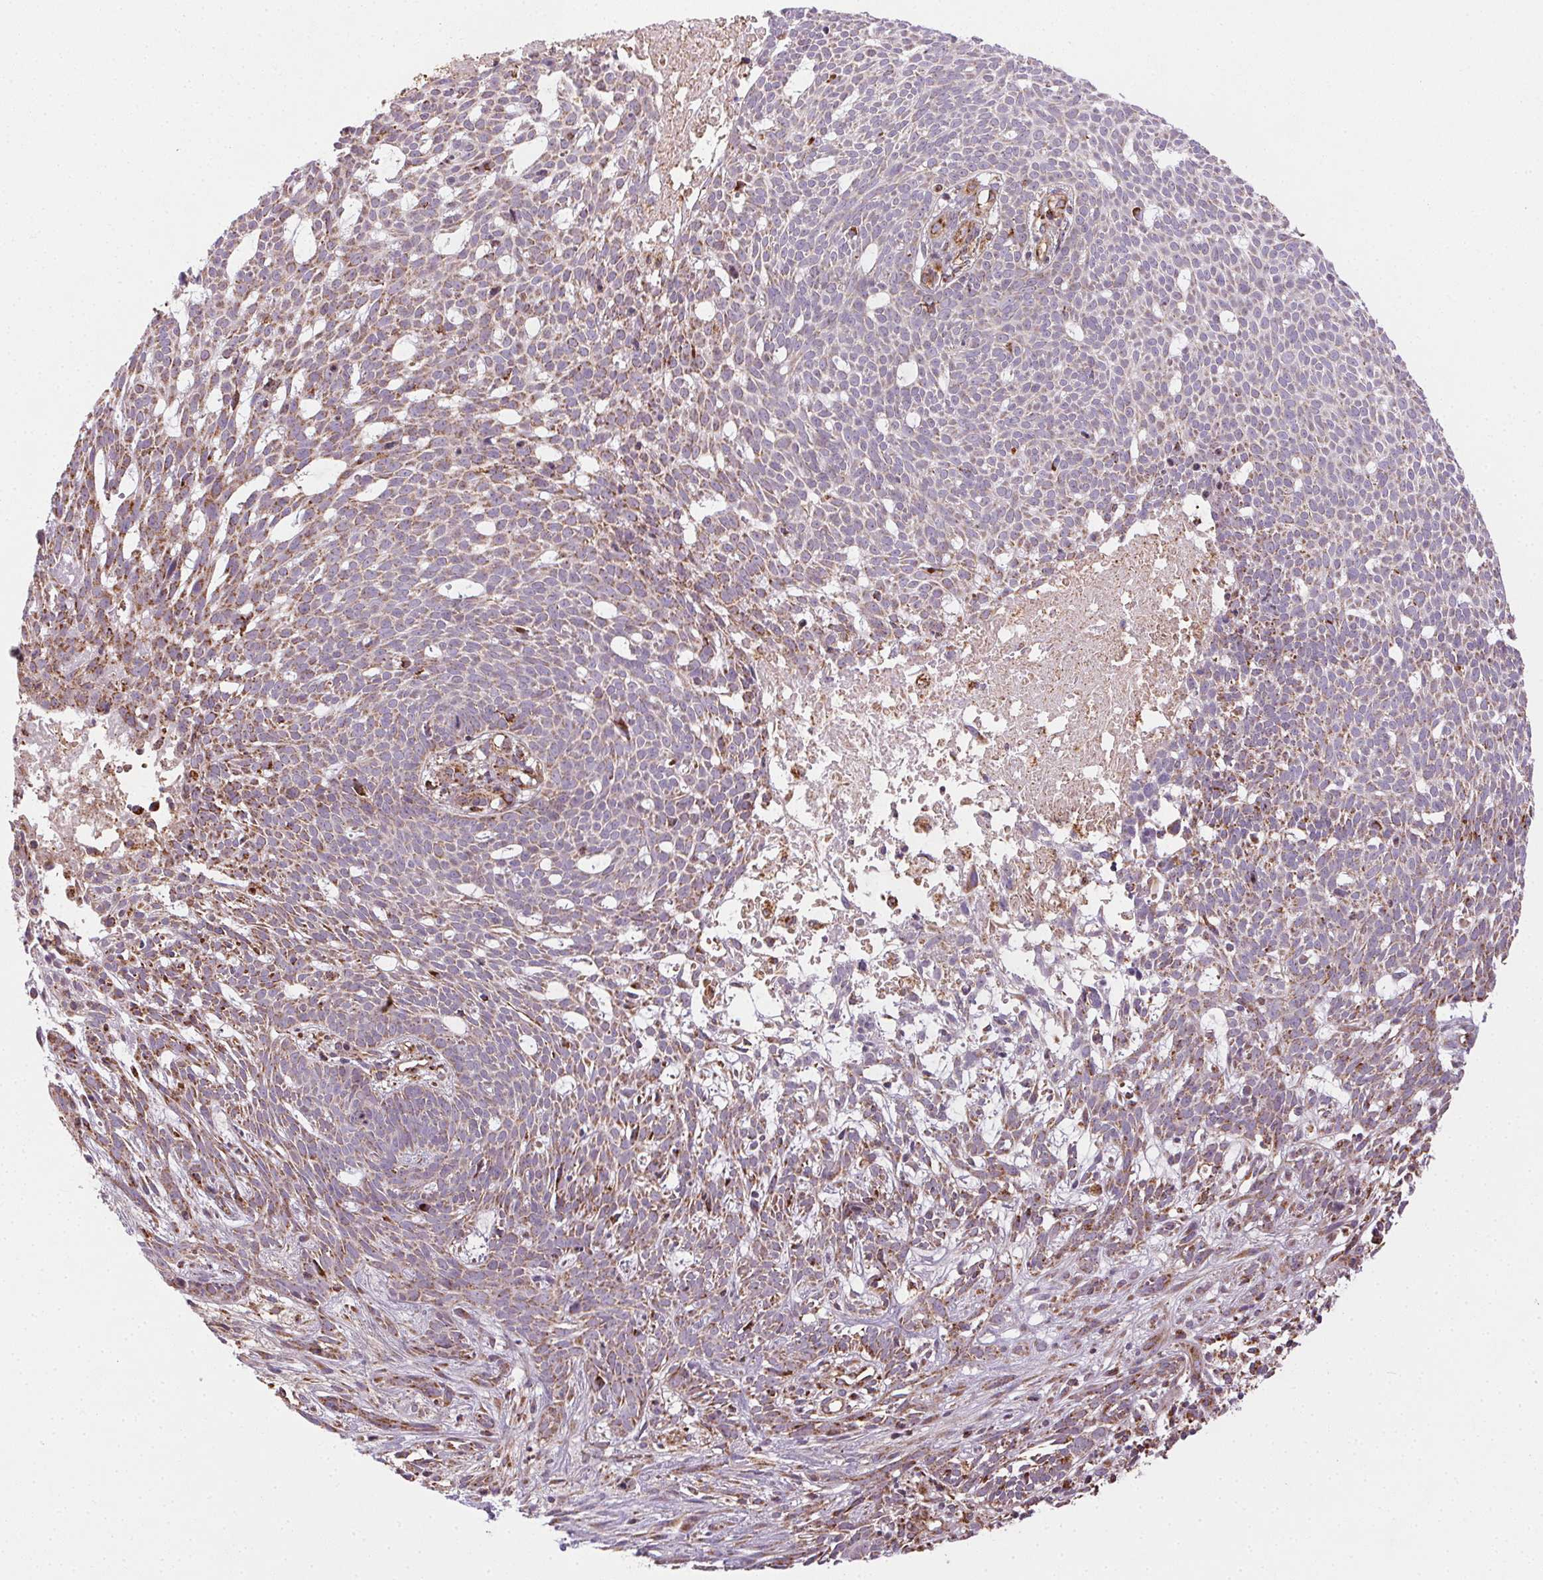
{"staining": {"intensity": "moderate", "quantity": "25%-75%", "location": "cytoplasmic/membranous"}, "tissue": "skin cancer", "cell_type": "Tumor cells", "image_type": "cancer", "snomed": [{"axis": "morphology", "description": "Basal cell carcinoma"}, {"axis": "topography", "description": "Skin"}], "caption": "Moderate cytoplasmic/membranous expression is identified in about 25%-75% of tumor cells in skin cancer. The staining was performed using DAB, with brown indicating positive protein expression. Nuclei are stained blue with hematoxylin.", "gene": "CLPB", "patient": {"sex": "male", "age": 59}}